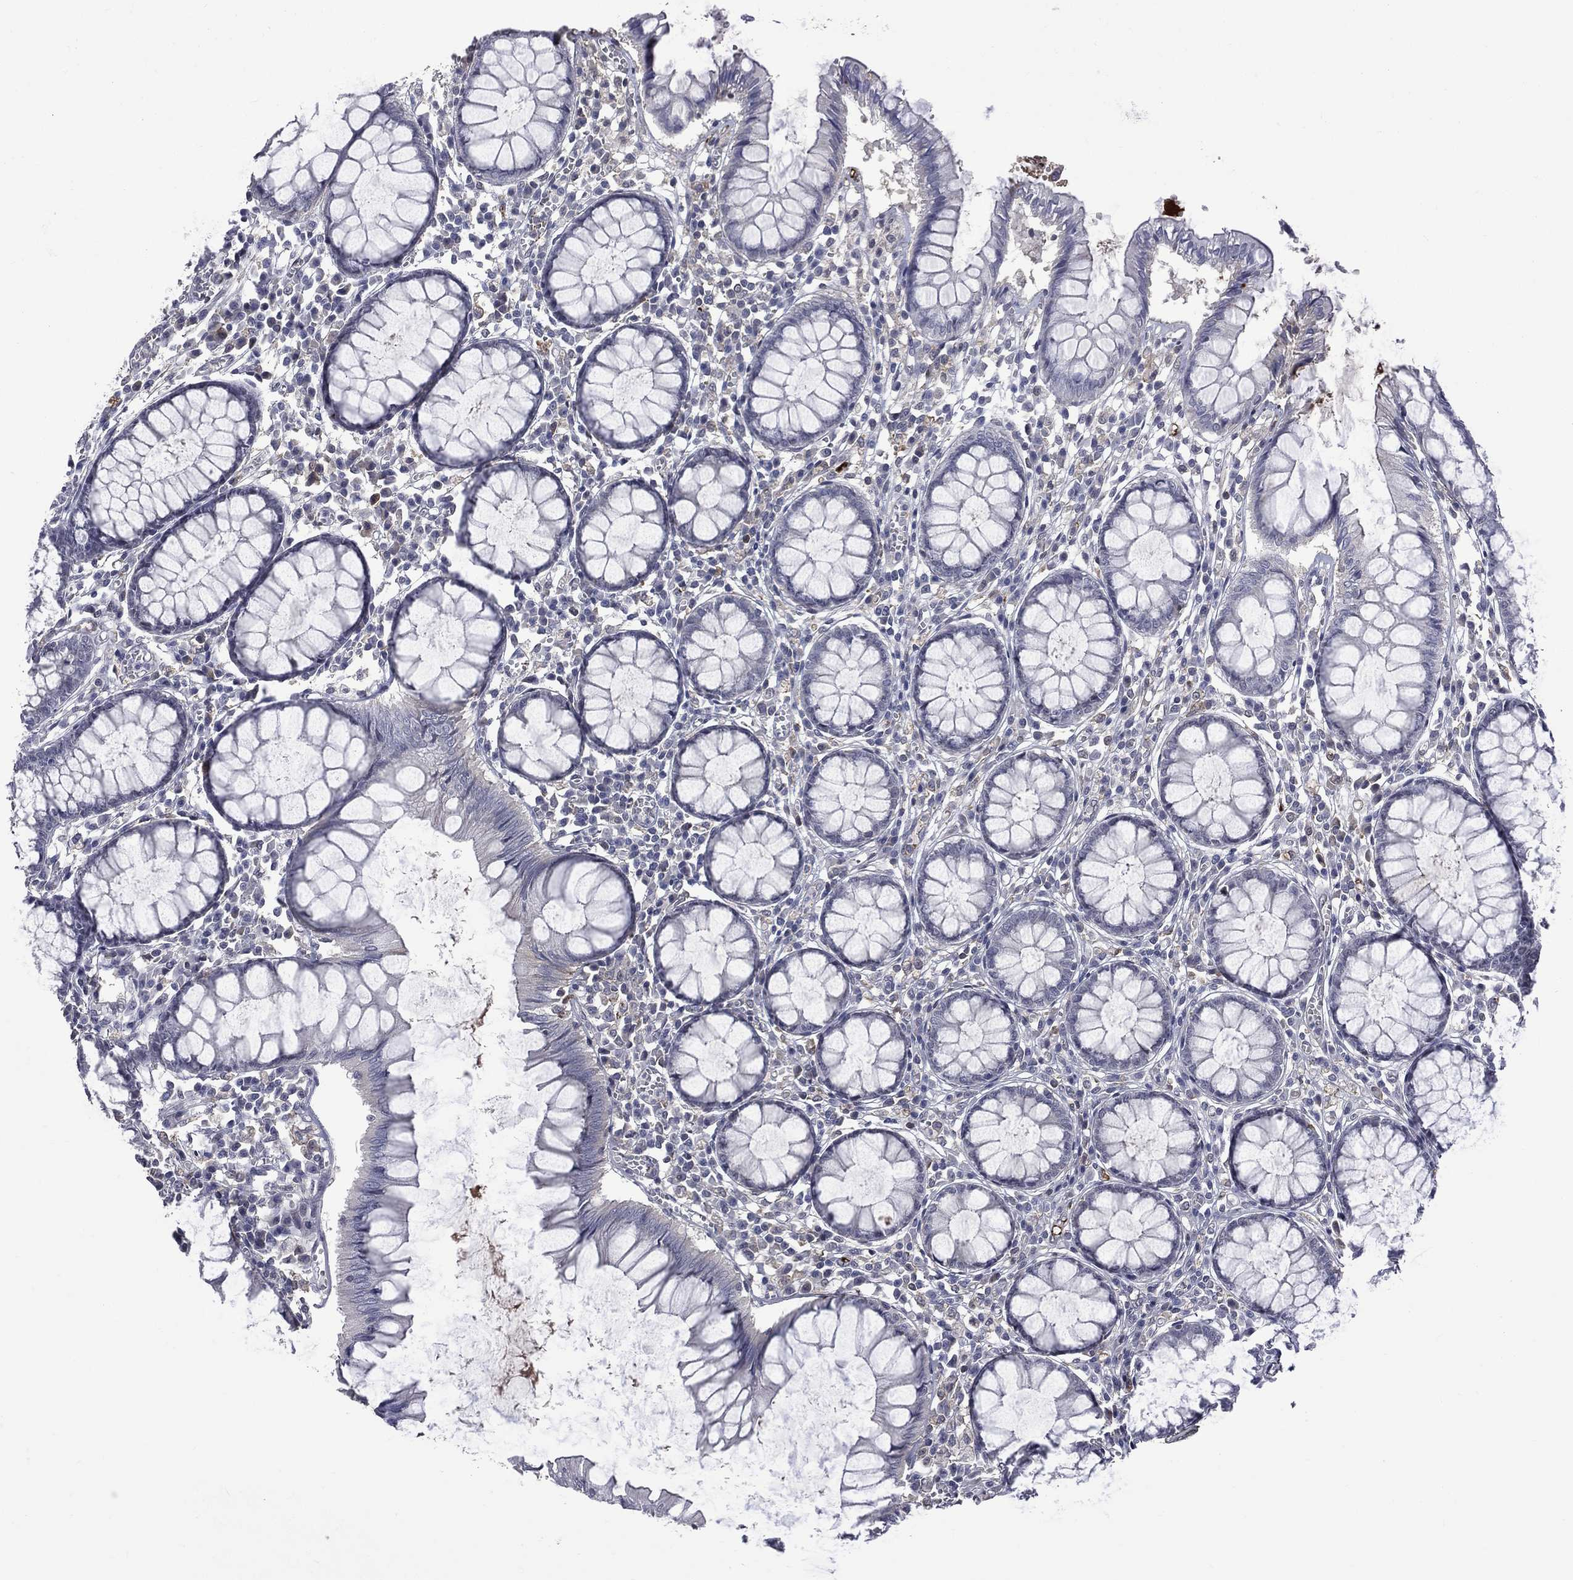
{"staining": {"intensity": "negative", "quantity": "none", "location": "none"}, "tissue": "colon", "cell_type": "Endothelial cells", "image_type": "normal", "snomed": [{"axis": "morphology", "description": "Normal tissue, NOS"}, {"axis": "topography", "description": "Colon"}], "caption": "Image shows no significant protein staining in endothelial cells of unremarkable colon. (DAB (3,3'-diaminobenzidine) immunohistochemistry with hematoxylin counter stain).", "gene": "FGG", "patient": {"sex": "male", "age": 65}}